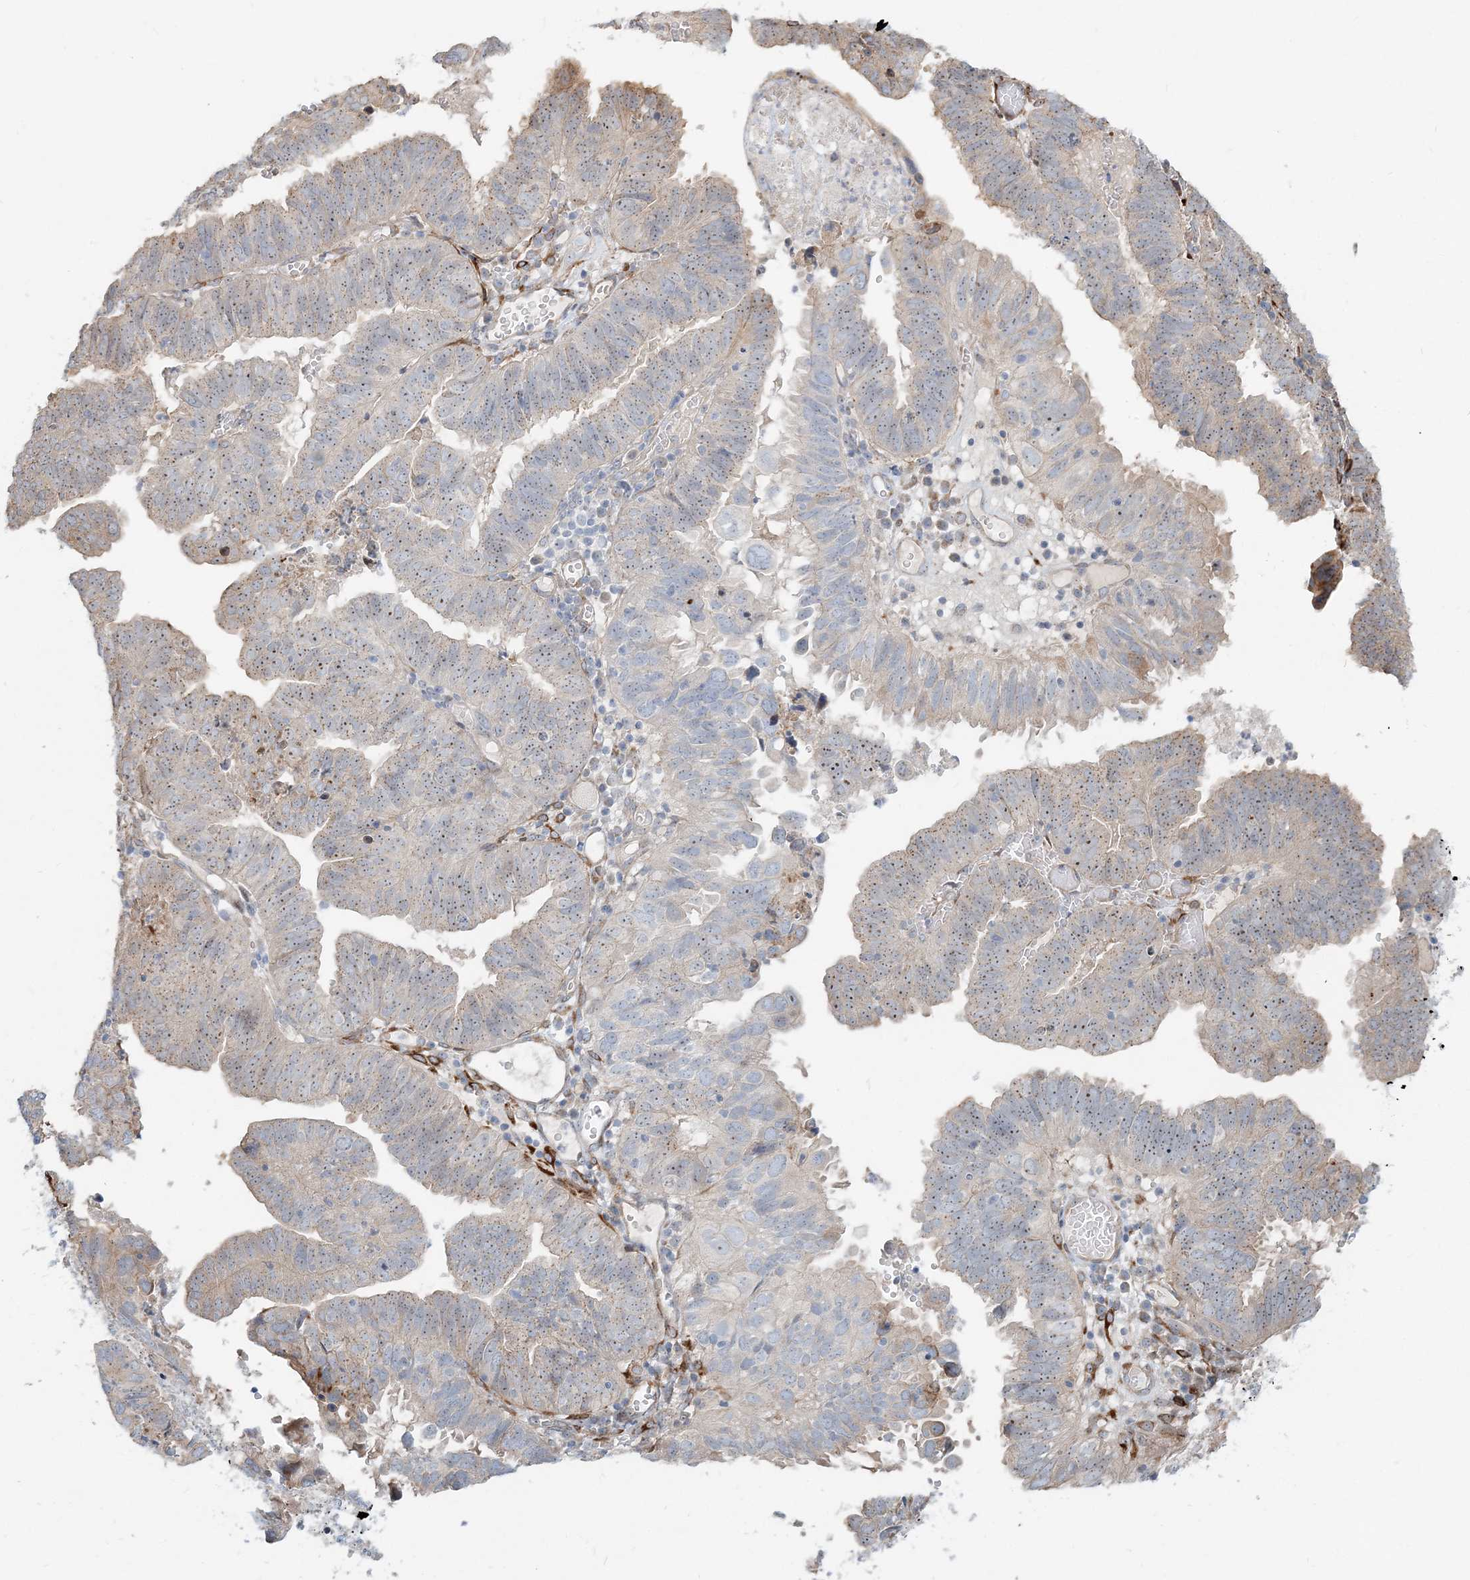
{"staining": {"intensity": "weak", "quantity": "25%-75%", "location": "cytoplasmic/membranous,nuclear"}, "tissue": "endometrial cancer", "cell_type": "Tumor cells", "image_type": "cancer", "snomed": [{"axis": "morphology", "description": "Adenocarcinoma, NOS"}, {"axis": "topography", "description": "Uterus"}], "caption": "Endometrial adenocarcinoma was stained to show a protein in brown. There is low levels of weak cytoplasmic/membranous and nuclear expression in about 25%-75% of tumor cells.", "gene": "CXXC5", "patient": {"sex": "female", "age": 77}}